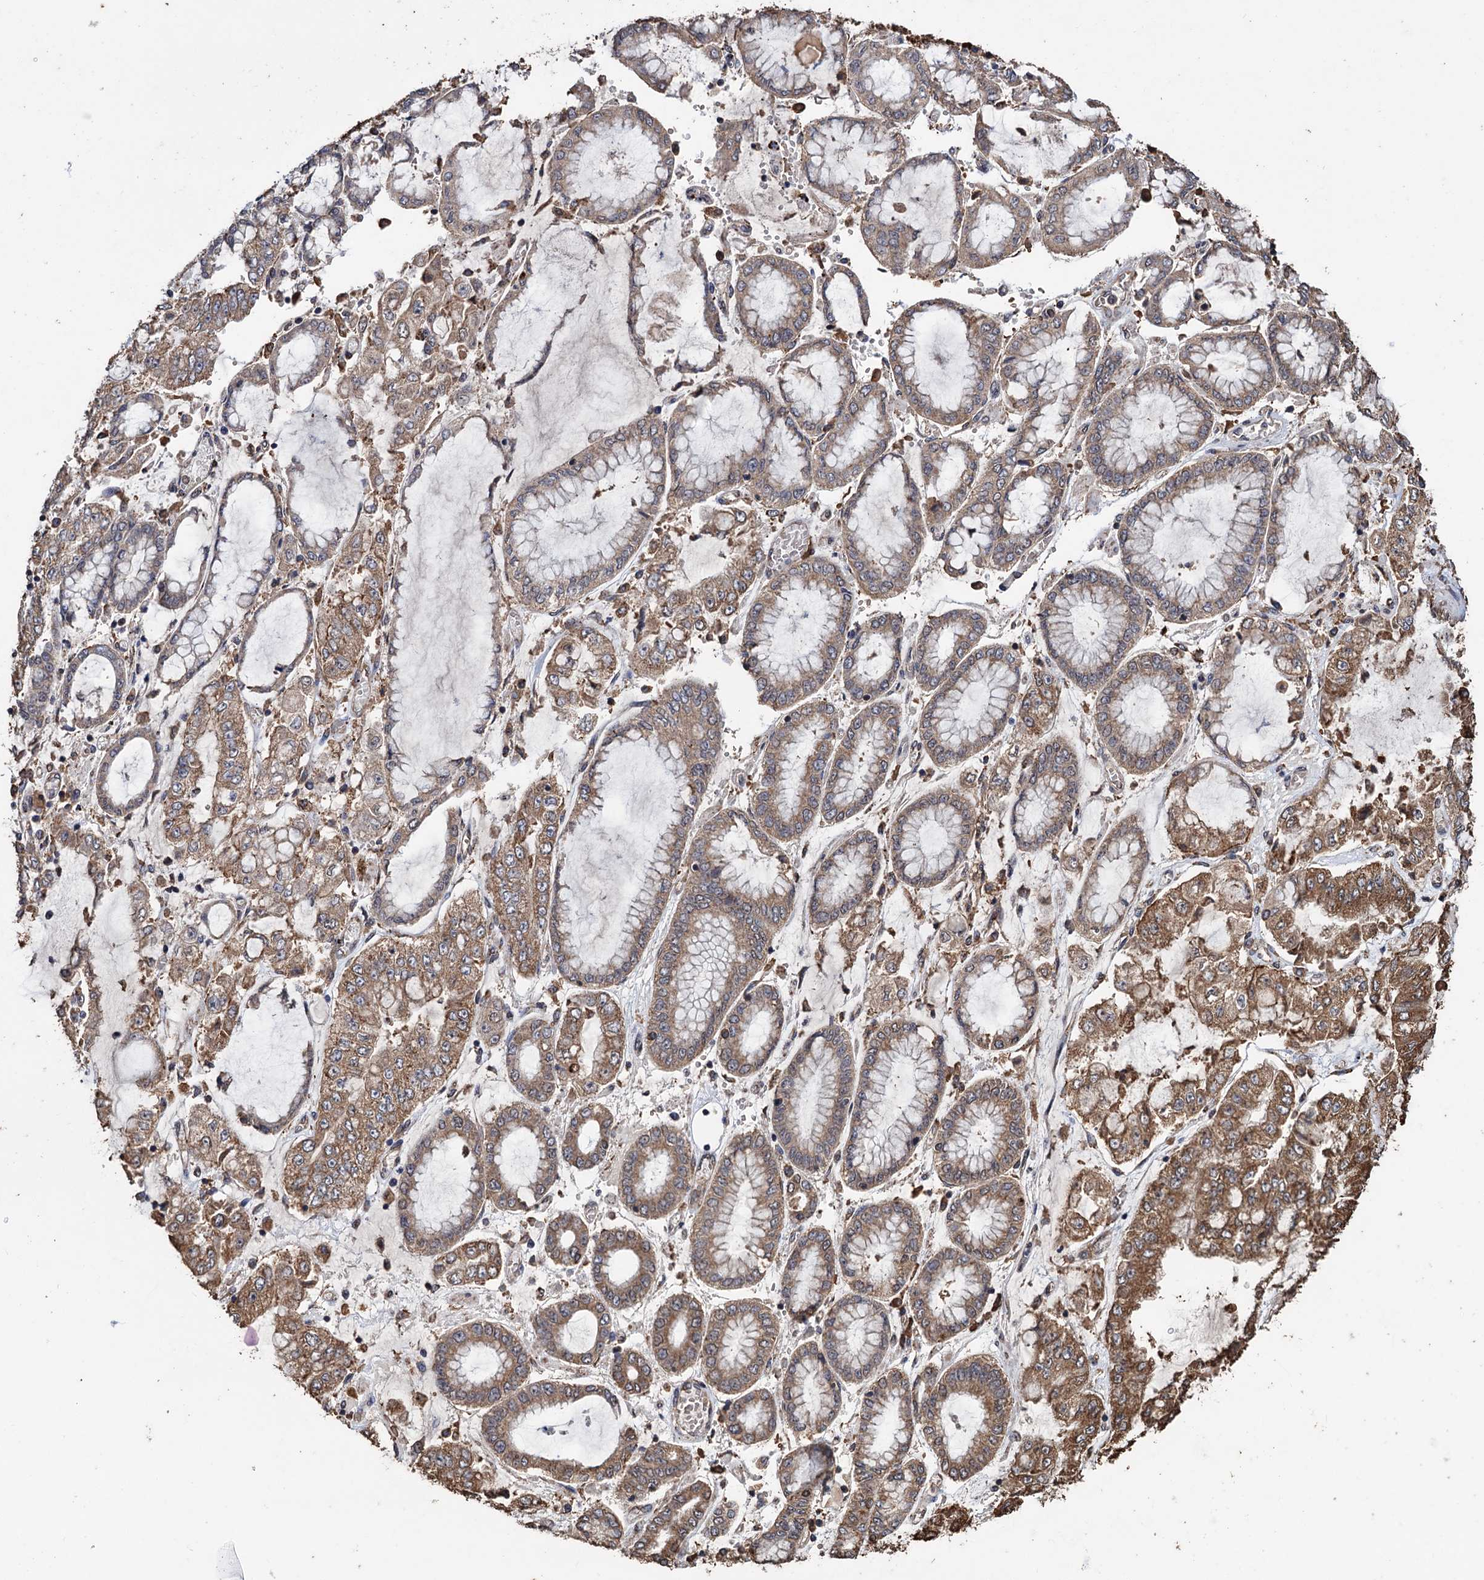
{"staining": {"intensity": "moderate", "quantity": ">75%", "location": "cytoplasmic/membranous"}, "tissue": "stomach cancer", "cell_type": "Tumor cells", "image_type": "cancer", "snomed": [{"axis": "morphology", "description": "Adenocarcinoma, NOS"}, {"axis": "topography", "description": "Stomach"}], "caption": "Stomach cancer was stained to show a protein in brown. There is medium levels of moderate cytoplasmic/membranous staining in about >75% of tumor cells. (DAB (3,3'-diaminobenzidine) IHC, brown staining for protein, blue staining for nuclei).", "gene": "TBC1D12", "patient": {"sex": "male", "age": 76}}